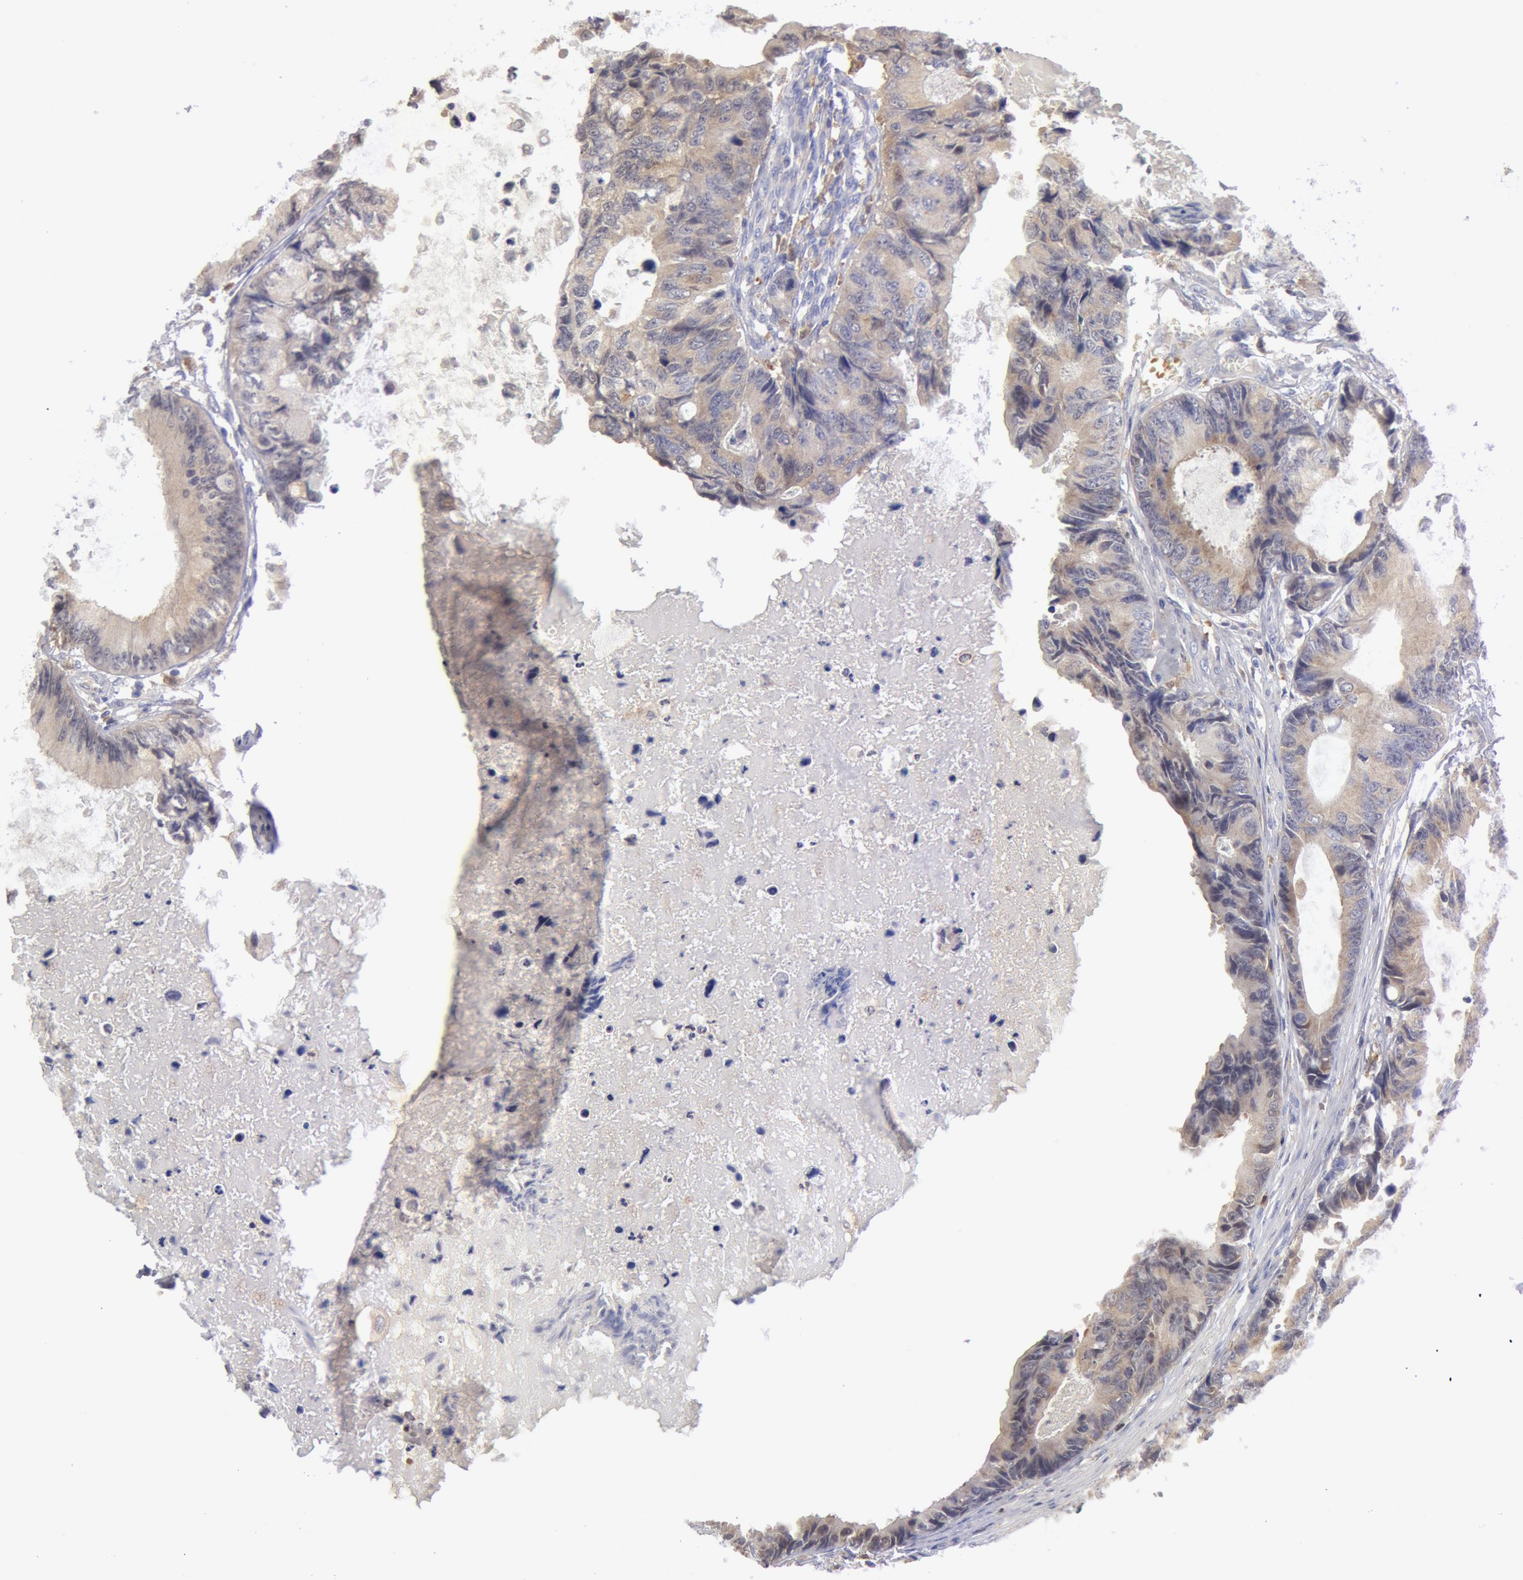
{"staining": {"intensity": "weak", "quantity": ">75%", "location": "cytoplasmic/membranous"}, "tissue": "colorectal cancer", "cell_type": "Tumor cells", "image_type": "cancer", "snomed": [{"axis": "morphology", "description": "Adenocarcinoma, NOS"}, {"axis": "topography", "description": "Rectum"}], "caption": "Human colorectal cancer stained with a brown dye exhibits weak cytoplasmic/membranous positive positivity in about >75% of tumor cells.", "gene": "SYK", "patient": {"sex": "female", "age": 98}}